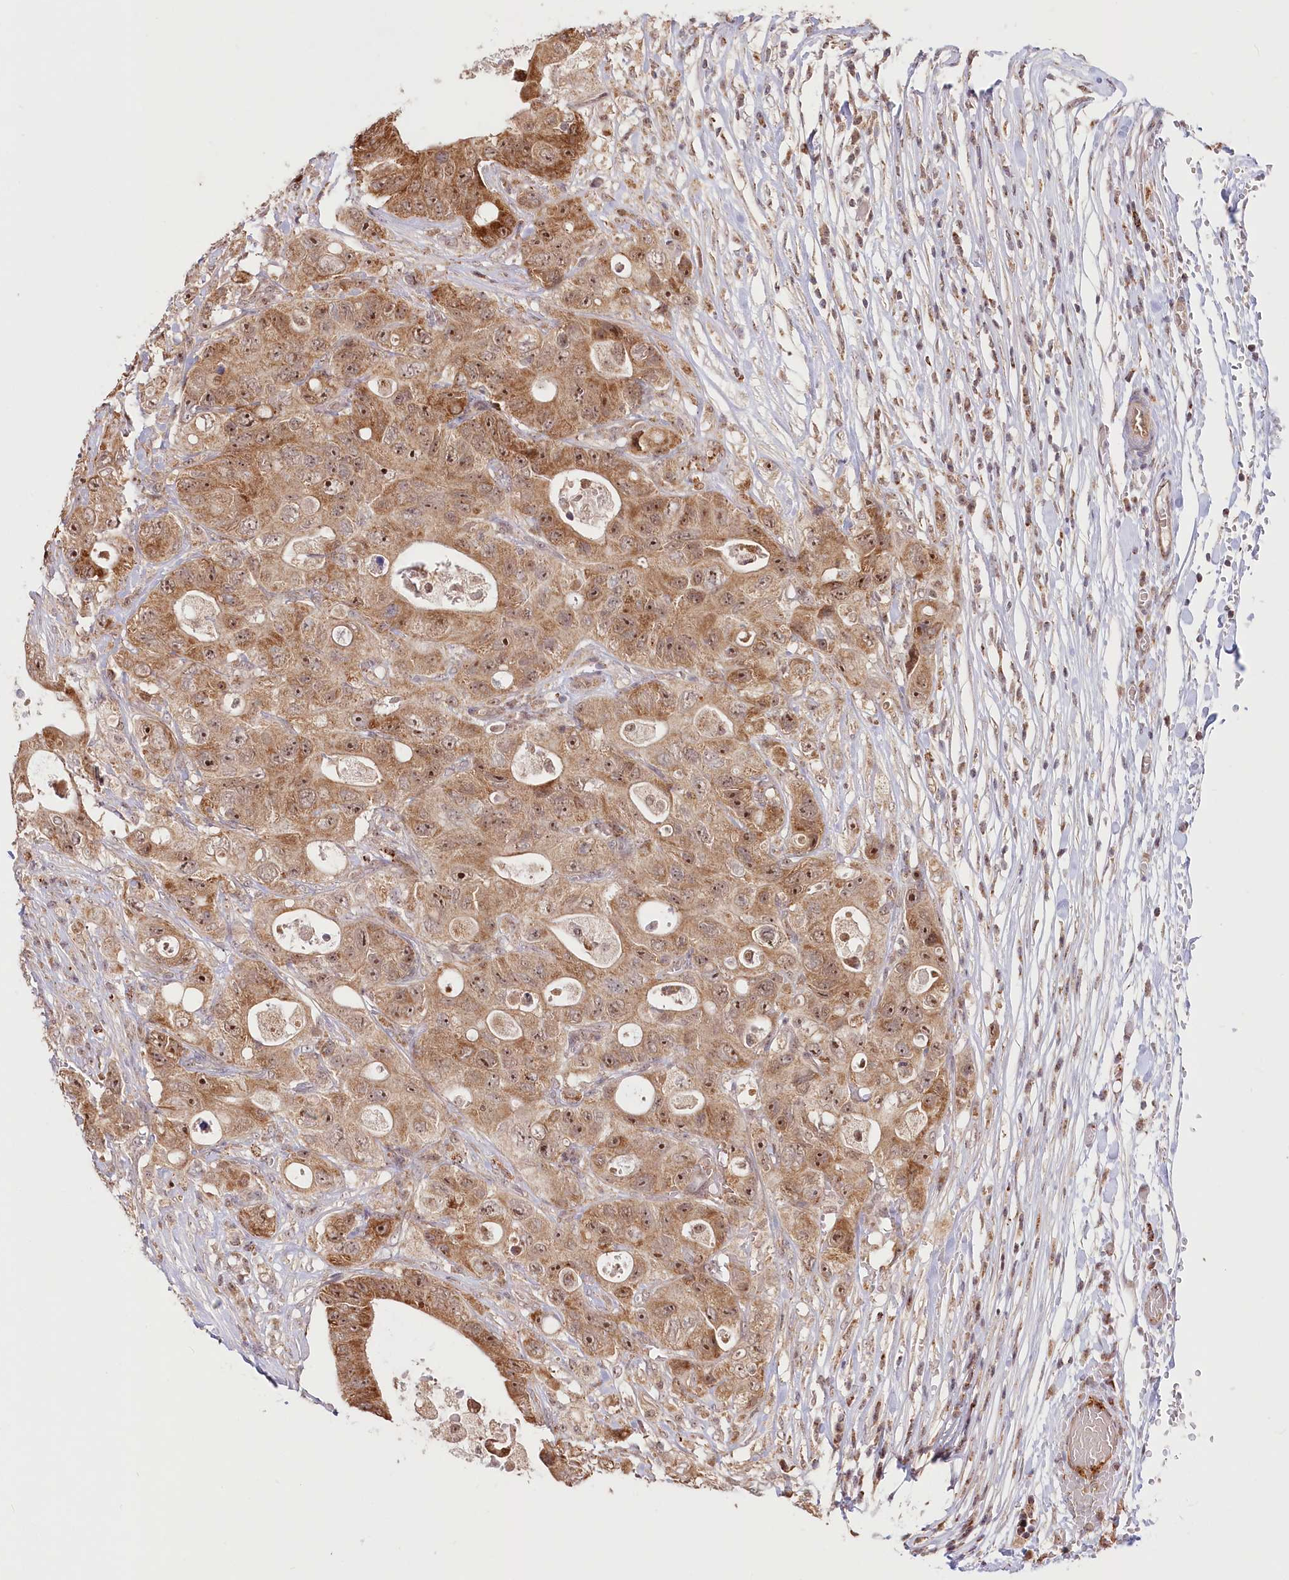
{"staining": {"intensity": "moderate", "quantity": ">75%", "location": "cytoplasmic/membranous,nuclear"}, "tissue": "colorectal cancer", "cell_type": "Tumor cells", "image_type": "cancer", "snomed": [{"axis": "morphology", "description": "Adenocarcinoma, NOS"}, {"axis": "topography", "description": "Colon"}], "caption": "About >75% of tumor cells in colorectal cancer (adenocarcinoma) display moderate cytoplasmic/membranous and nuclear protein staining as visualized by brown immunohistochemical staining.", "gene": "RTN4IP1", "patient": {"sex": "female", "age": 46}}